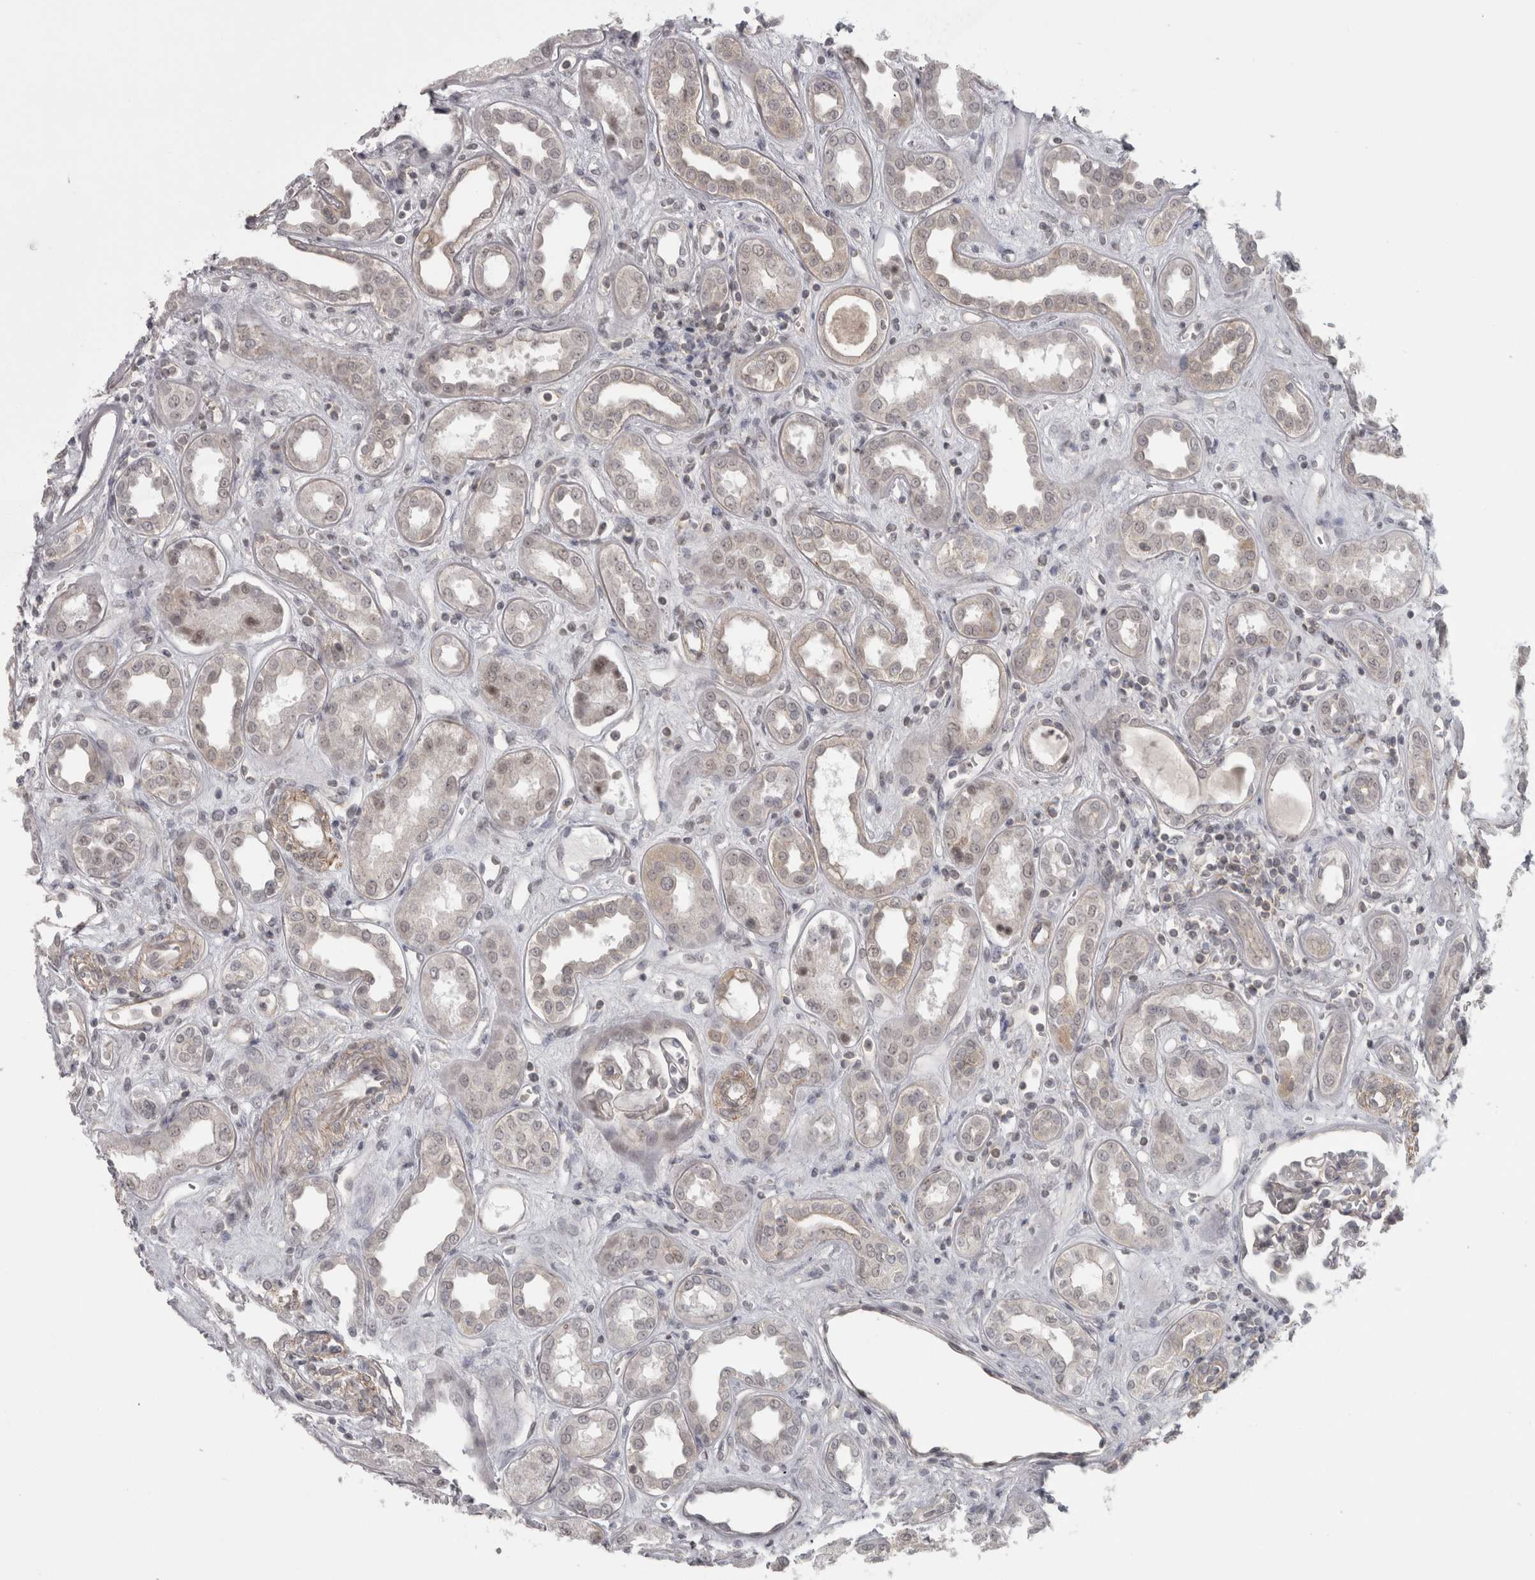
{"staining": {"intensity": "weak", "quantity": "25%-75%", "location": "cytoplasmic/membranous"}, "tissue": "kidney", "cell_type": "Cells in glomeruli", "image_type": "normal", "snomed": [{"axis": "morphology", "description": "Normal tissue, NOS"}, {"axis": "topography", "description": "Kidney"}], "caption": "DAB (3,3'-diaminobenzidine) immunohistochemical staining of normal human kidney shows weak cytoplasmic/membranous protein staining in about 25%-75% of cells in glomeruli.", "gene": "PPP1R12B", "patient": {"sex": "male", "age": 59}}